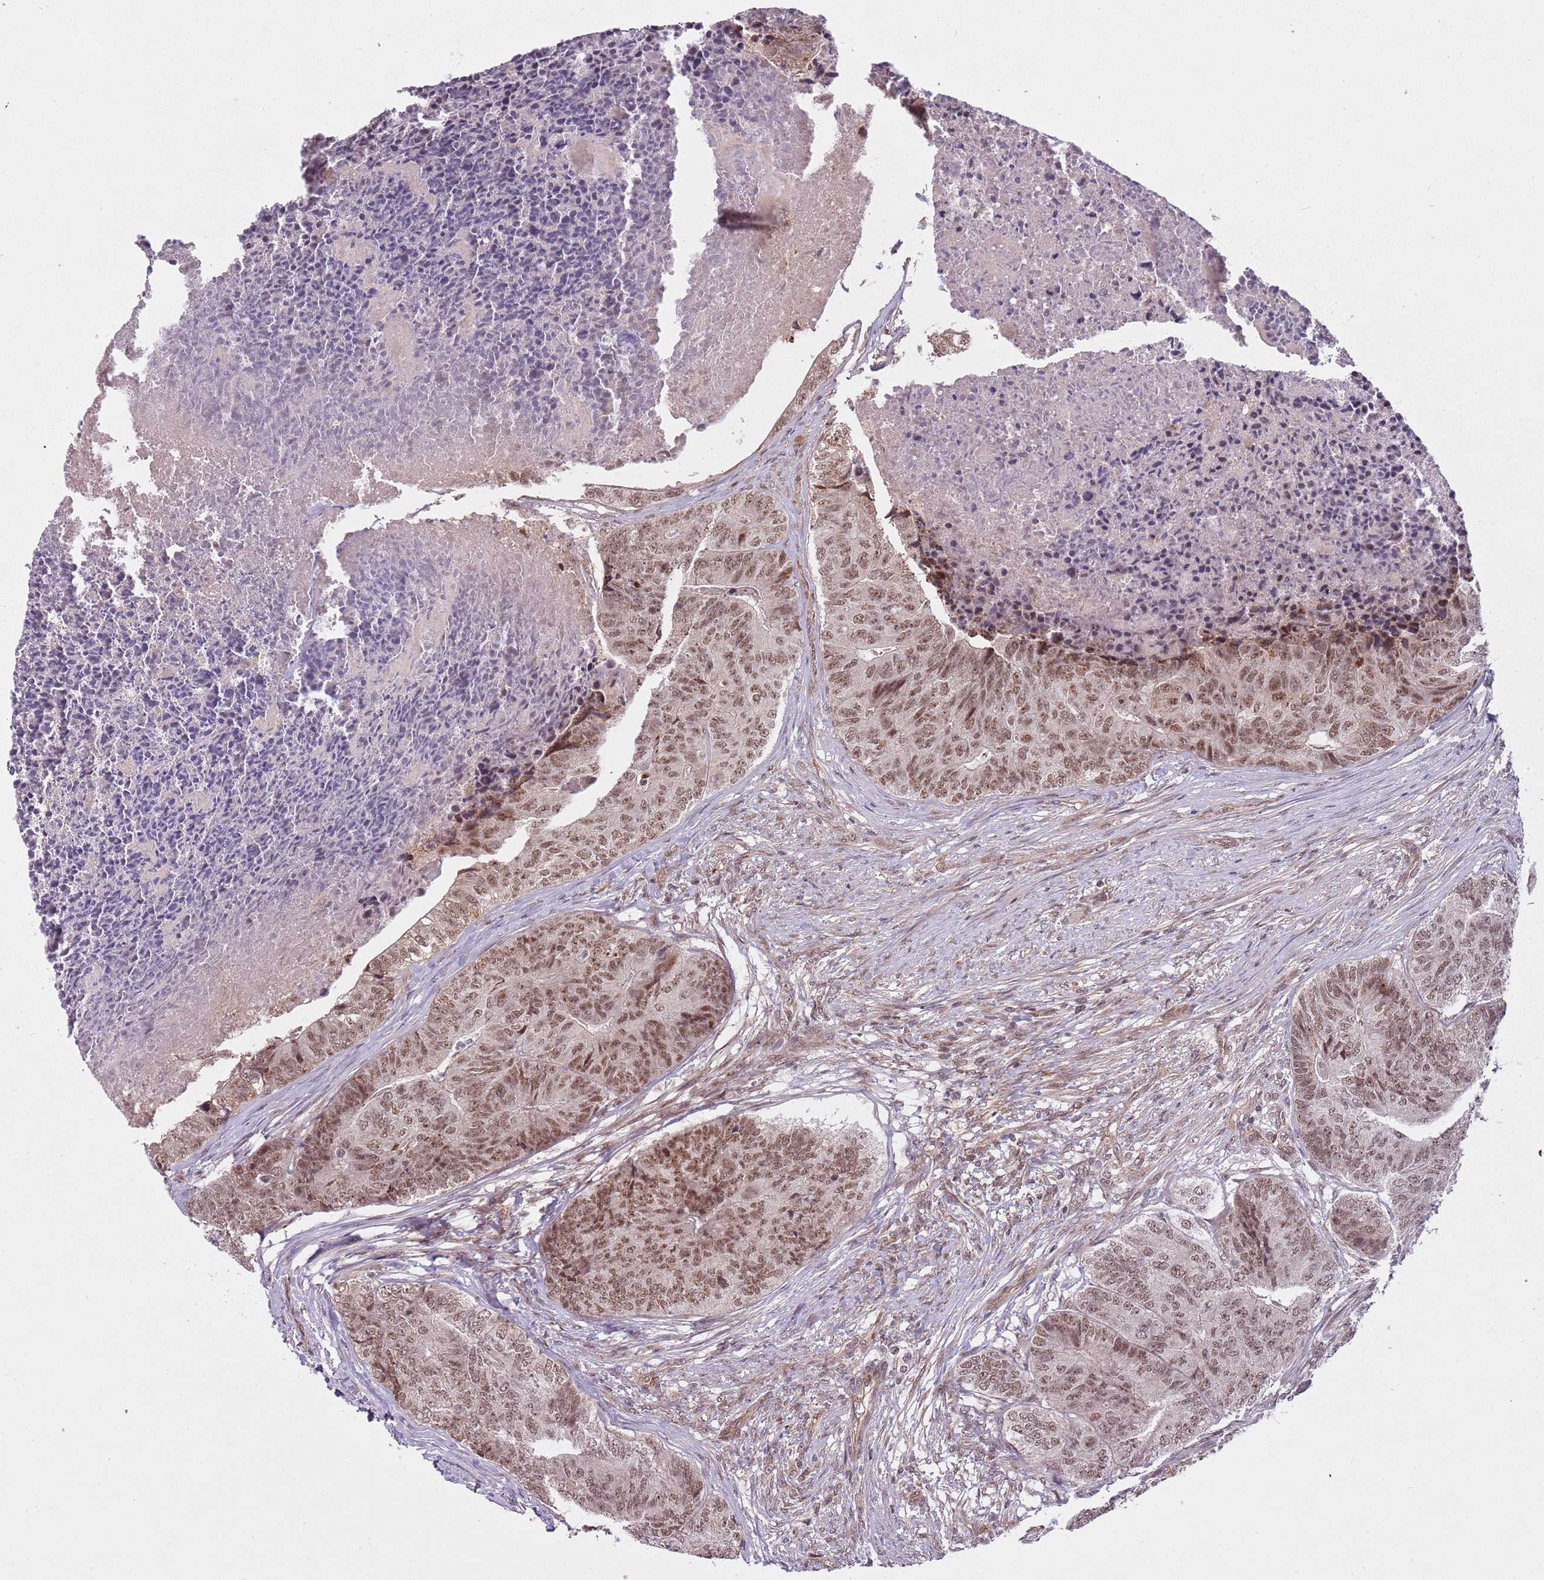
{"staining": {"intensity": "moderate", "quantity": ">75%", "location": "cytoplasmic/membranous,nuclear"}, "tissue": "colorectal cancer", "cell_type": "Tumor cells", "image_type": "cancer", "snomed": [{"axis": "morphology", "description": "Adenocarcinoma, NOS"}, {"axis": "topography", "description": "Colon"}], "caption": "About >75% of tumor cells in human colorectal cancer demonstrate moderate cytoplasmic/membranous and nuclear protein staining as visualized by brown immunohistochemical staining.", "gene": "SUDS3", "patient": {"sex": "female", "age": 67}}